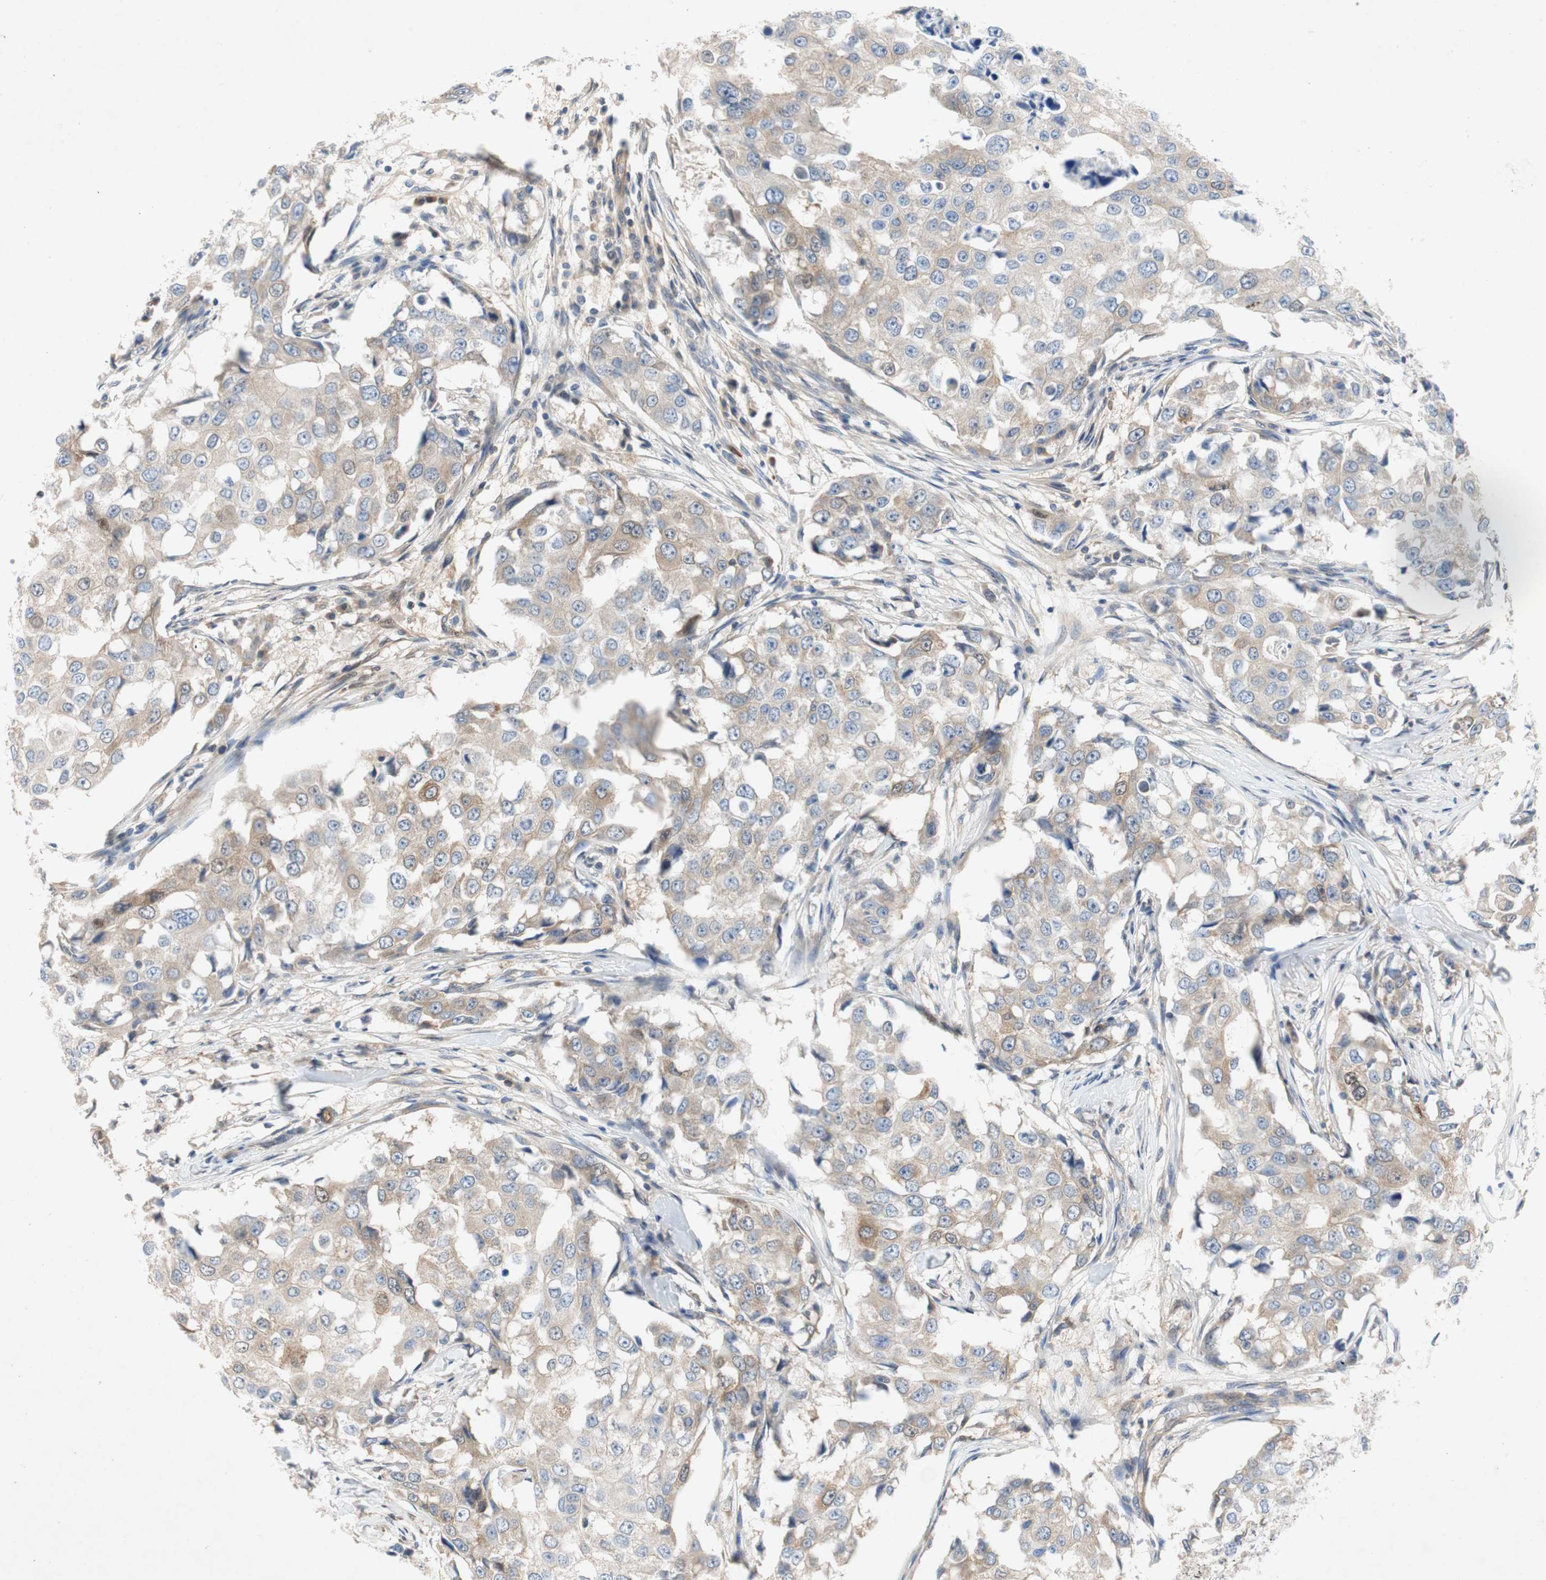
{"staining": {"intensity": "weak", "quantity": "<25%", "location": "cytoplasmic/membranous"}, "tissue": "breast cancer", "cell_type": "Tumor cells", "image_type": "cancer", "snomed": [{"axis": "morphology", "description": "Duct carcinoma"}, {"axis": "topography", "description": "Breast"}], "caption": "Immunohistochemistry (IHC) micrograph of breast cancer stained for a protein (brown), which exhibits no staining in tumor cells.", "gene": "RELB", "patient": {"sex": "female", "age": 27}}